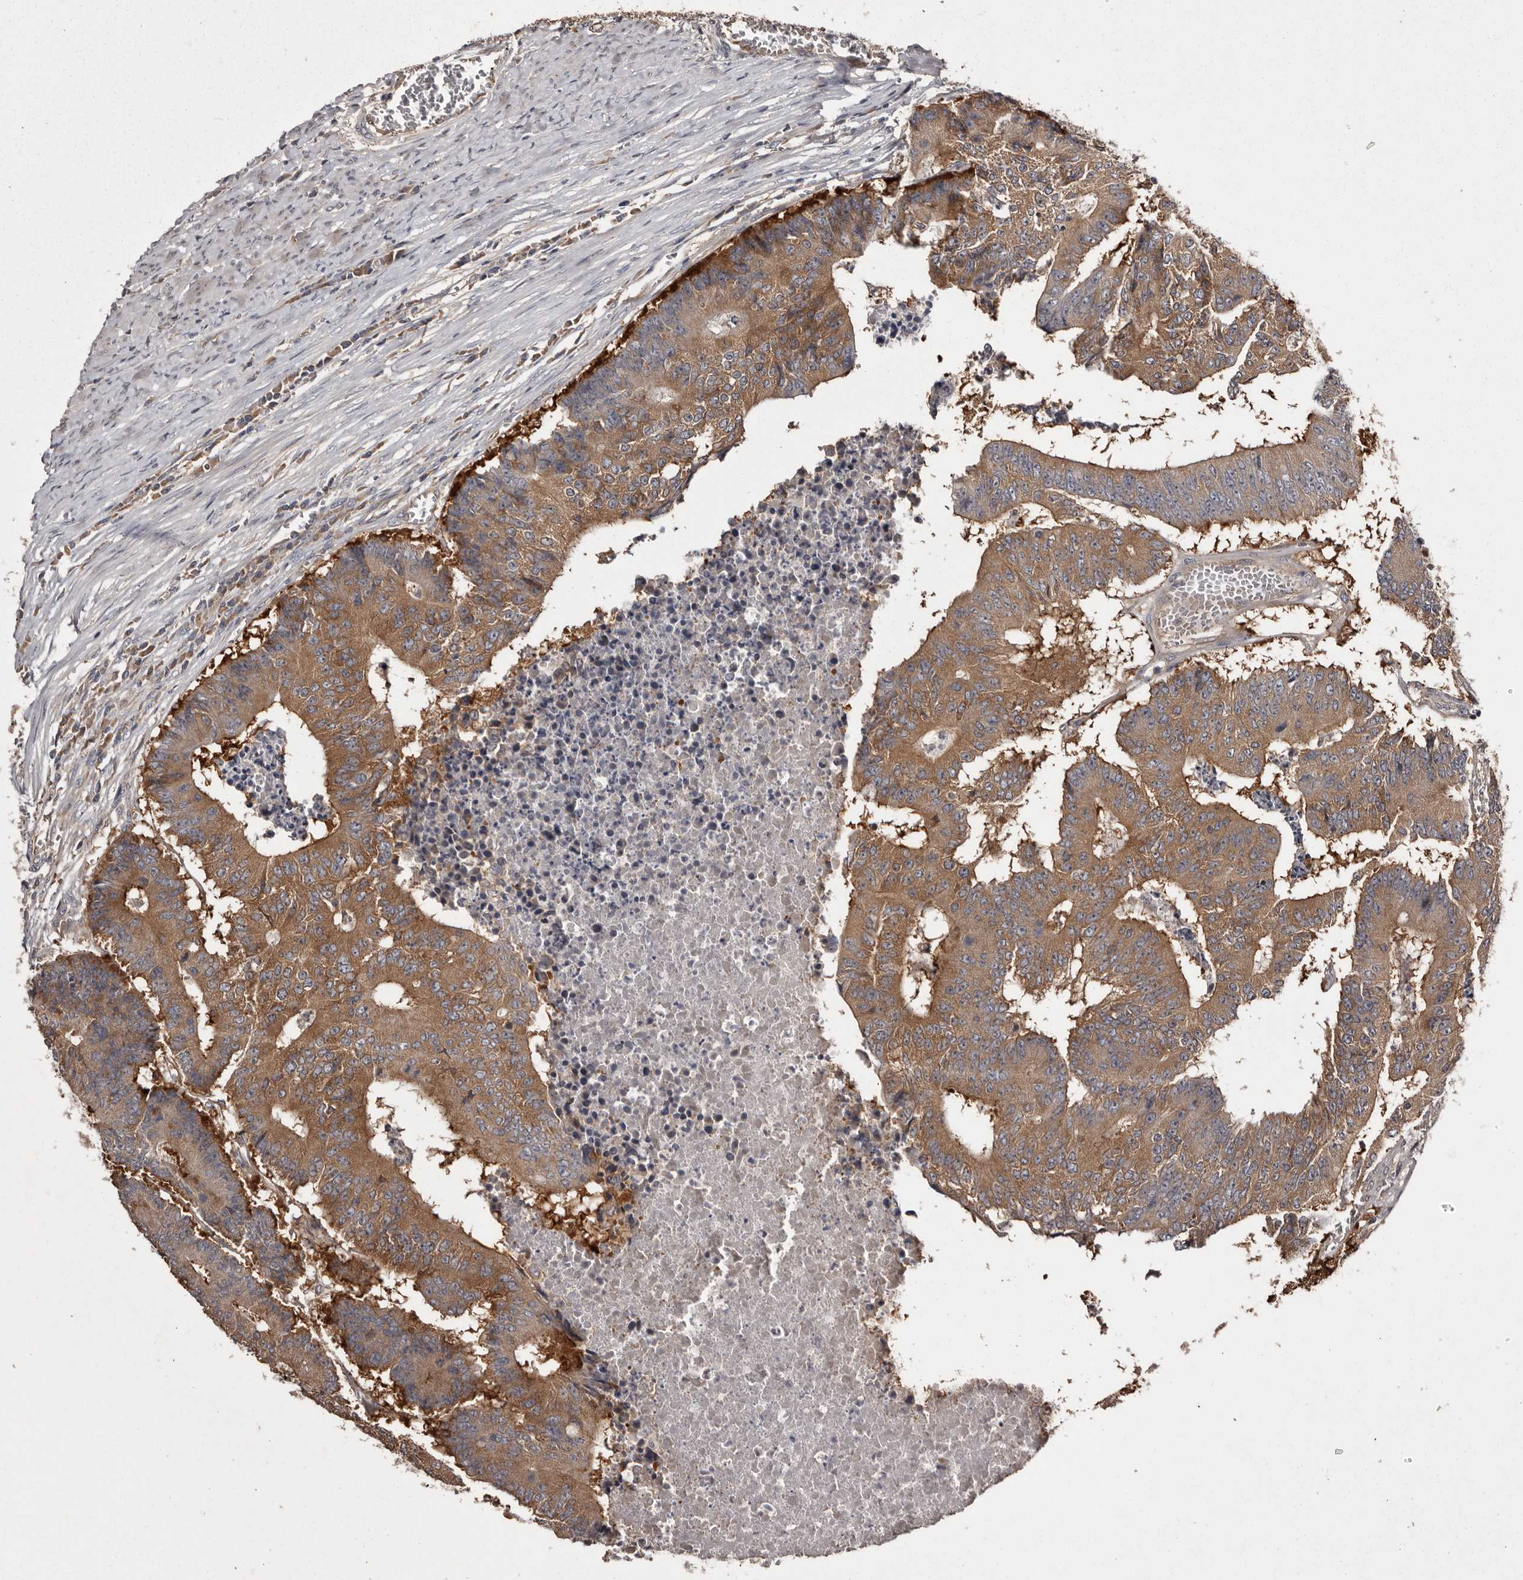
{"staining": {"intensity": "strong", "quantity": ">75%", "location": "cytoplasmic/membranous"}, "tissue": "colorectal cancer", "cell_type": "Tumor cells", "image_type": "cancer", "snomed": [{"axis": "morphology", "description": "Adenocarcinoma, NOS"}, {"axis": "topography", "description": "Colon"}], "caption": "Immunohistochemistry (IHC) (DAB) staining of human adenocarcinoma (colorectal) demonstrates strong cytoplasmic/membranous protein positivity in about >75% of tumor cells.", "gene": "DARS1", "patient": {"sex": "male", "age": 87}}